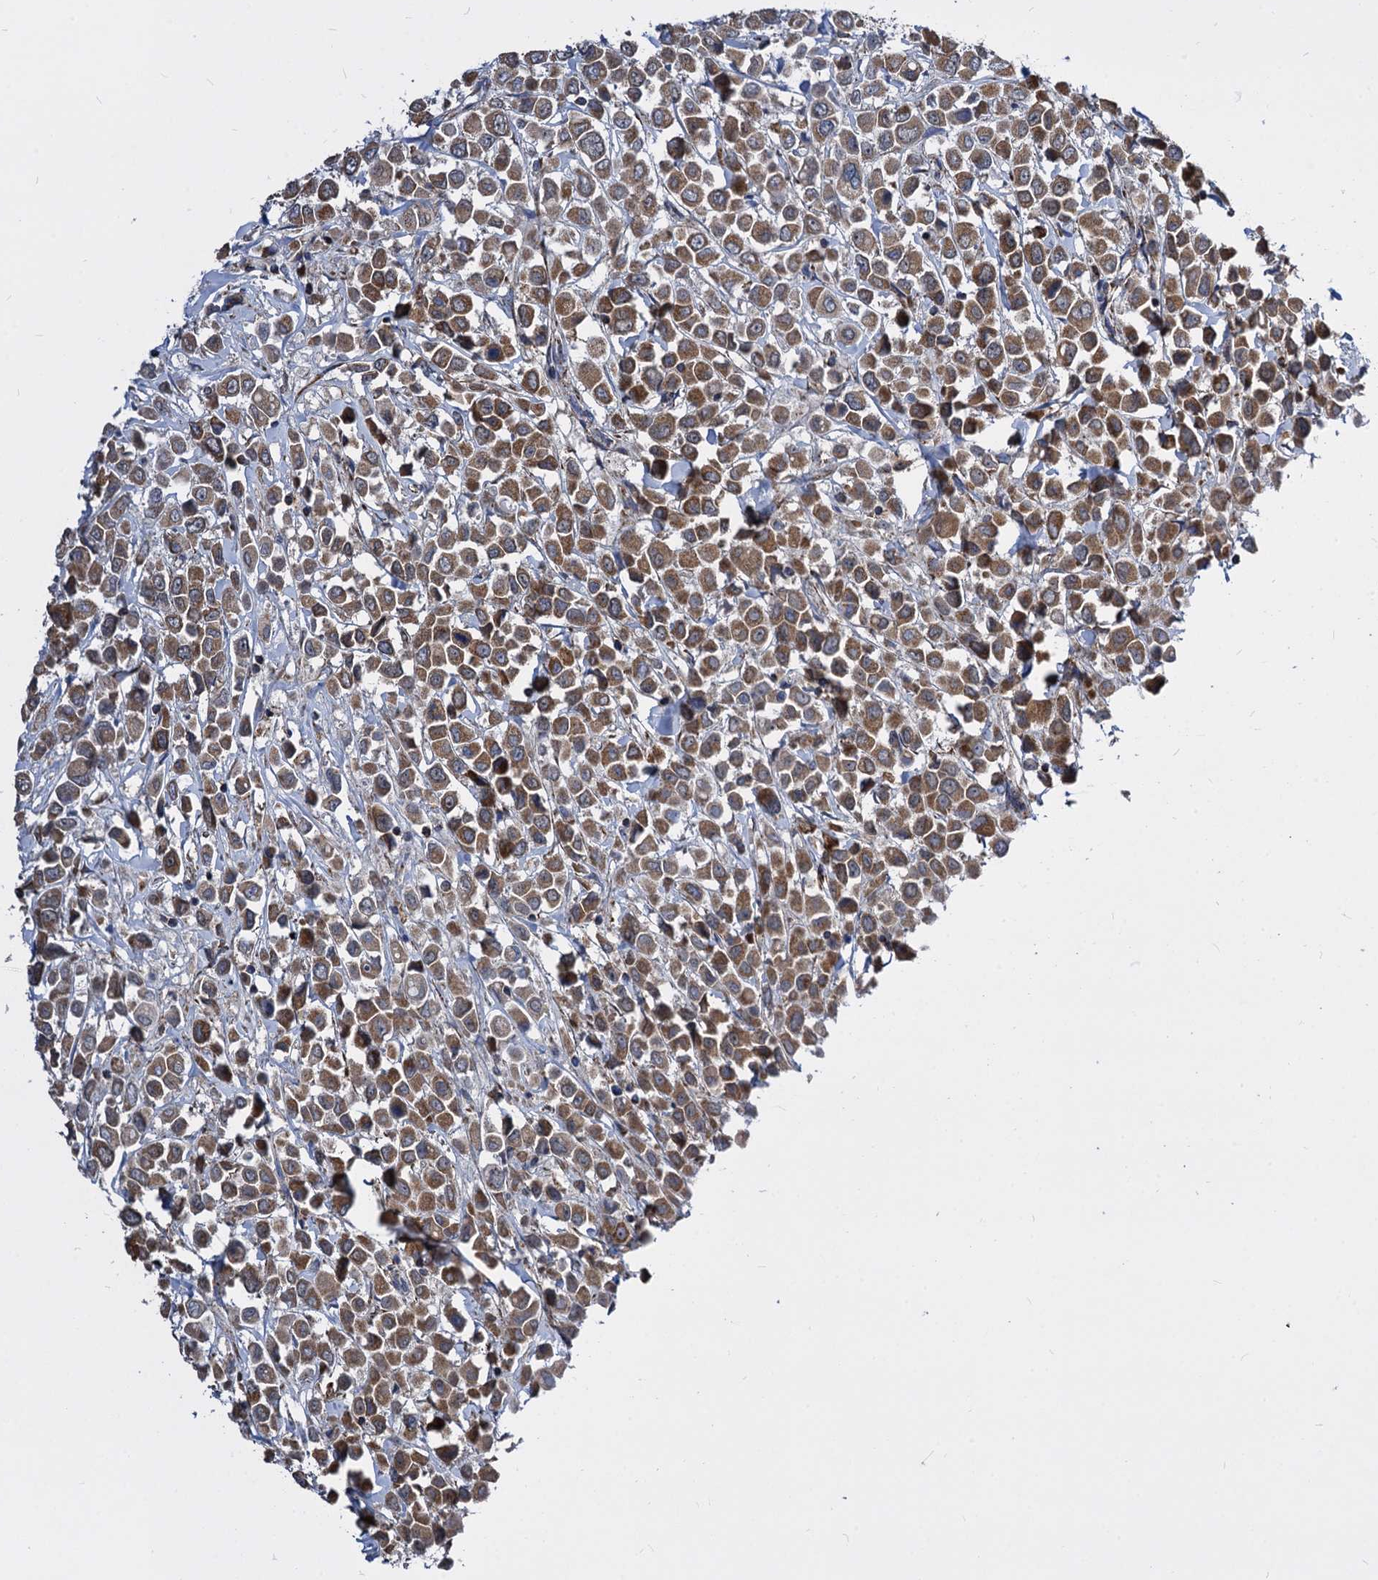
{"staining": {"intensity": "moderate", "quantity": ">75%", "location": "cytoplasmic/membranous"}, "tissue": "breast cancer", "cell_type": "Tumor cells", "image_type": "cancer", "snomed": [{"axis": "morphology", "description": "Duct carcinoma"}, {"axis": "topography", "description": "Breast"}], "caption": "A medium amount of moderate cytoplasmic/membranous positivity is identified in approximately >75% of tumor cells in breast cancer tissue. (DAB = brown stain, brightfield microscopy at high magnification).", "gene": "TIMM10", "patient": {"sex": "female", "age": 61}}